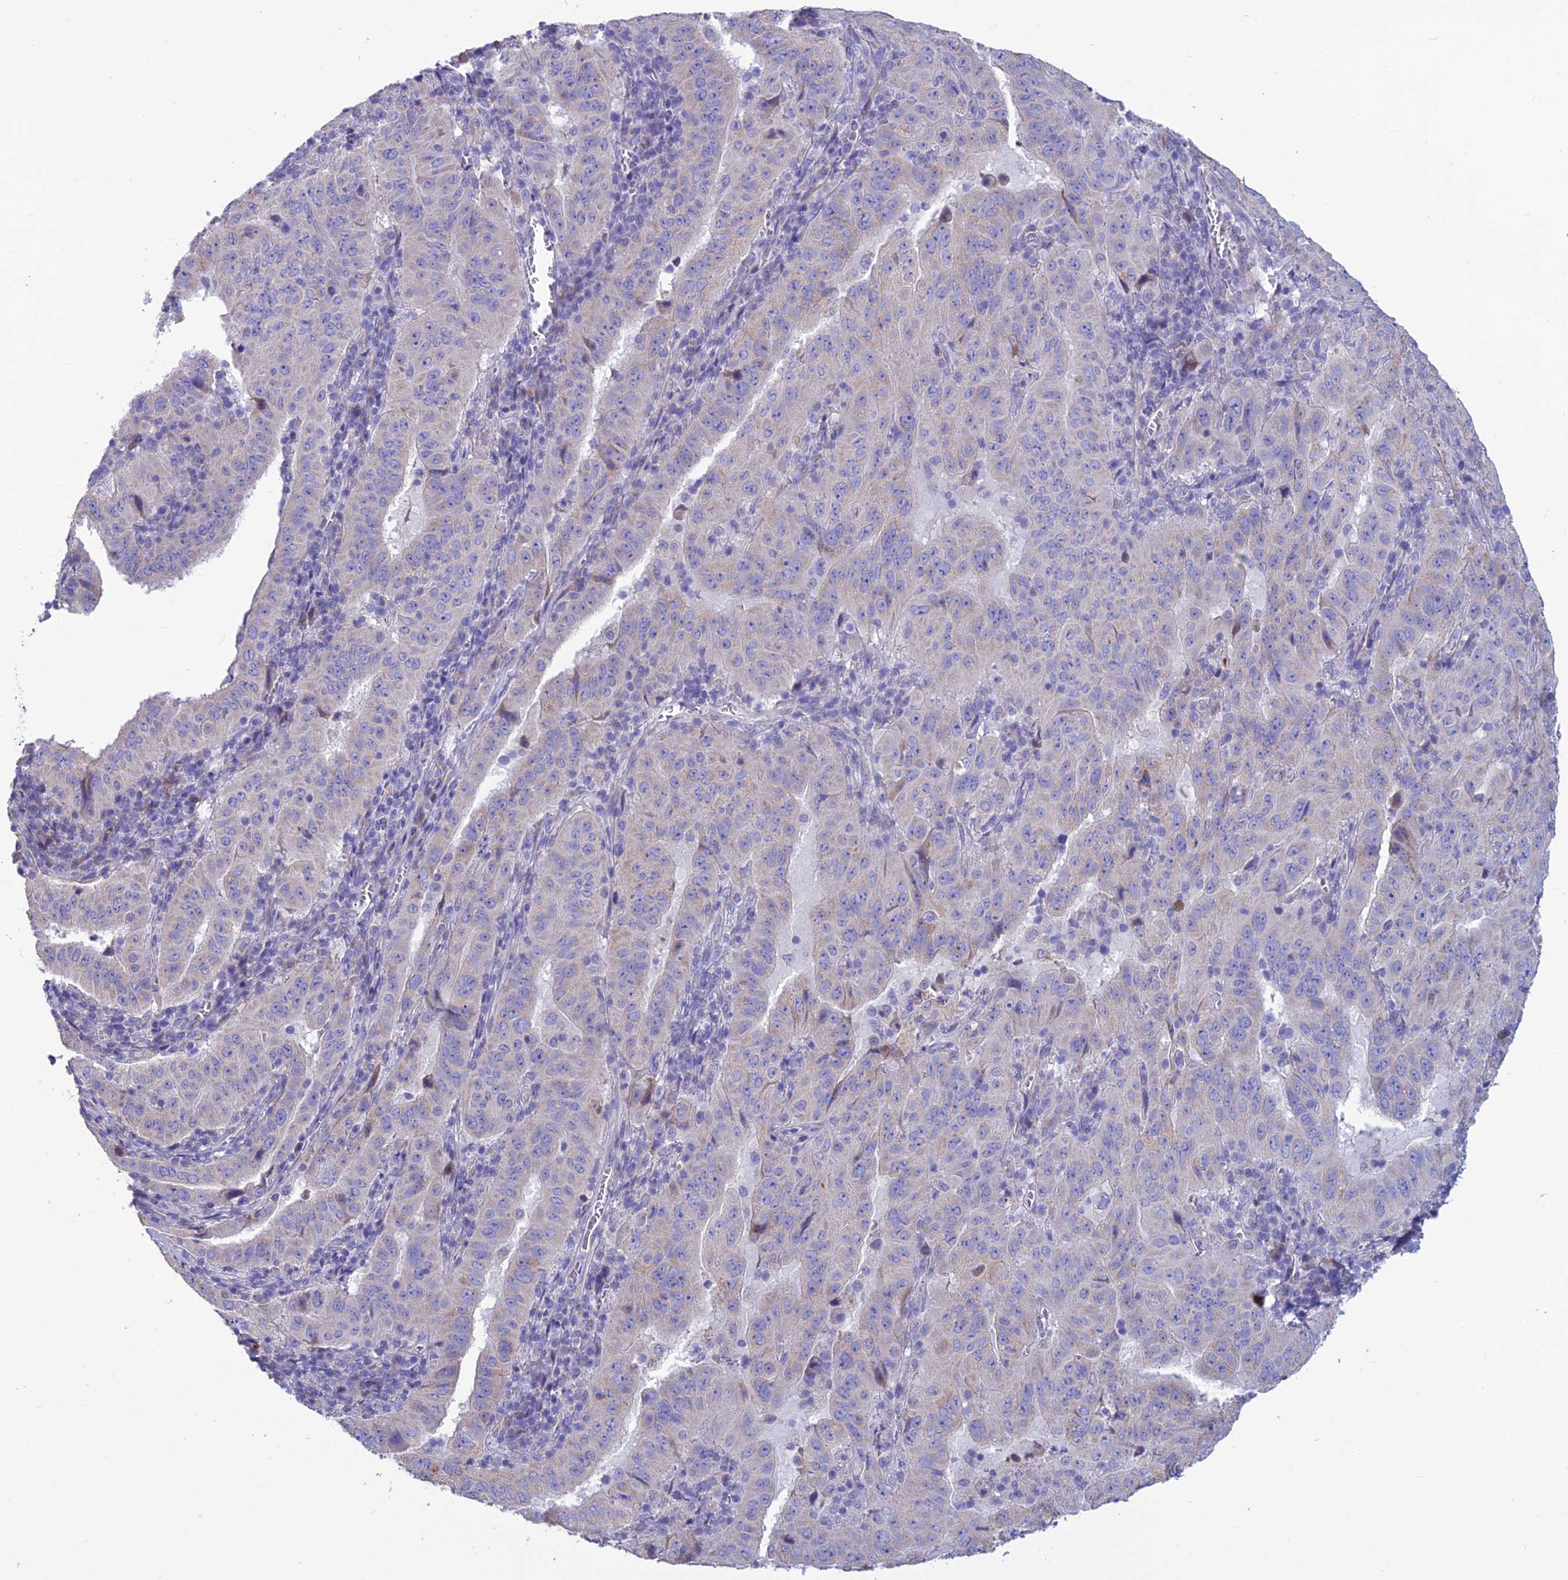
{"staining": {"intensity": "negative", "quantity": "none", "location": "none"}, "tissue": "pancreatic cancer", "cell_type": "Tumor cells", "image_type": "cancer", "snomed": [{"axis": "morphology", "description": "Adenocarcinoma, NOS"}, {"axis": "topography", "description": "Pancreas"}], "caption": "A histopathology image of pancreatic cancer (adenocarcinoma) stained for a protein displays no brown staining in tumor cells.", "gene": "BHMT2", "patient": {"sex": "male", "age": 63}}